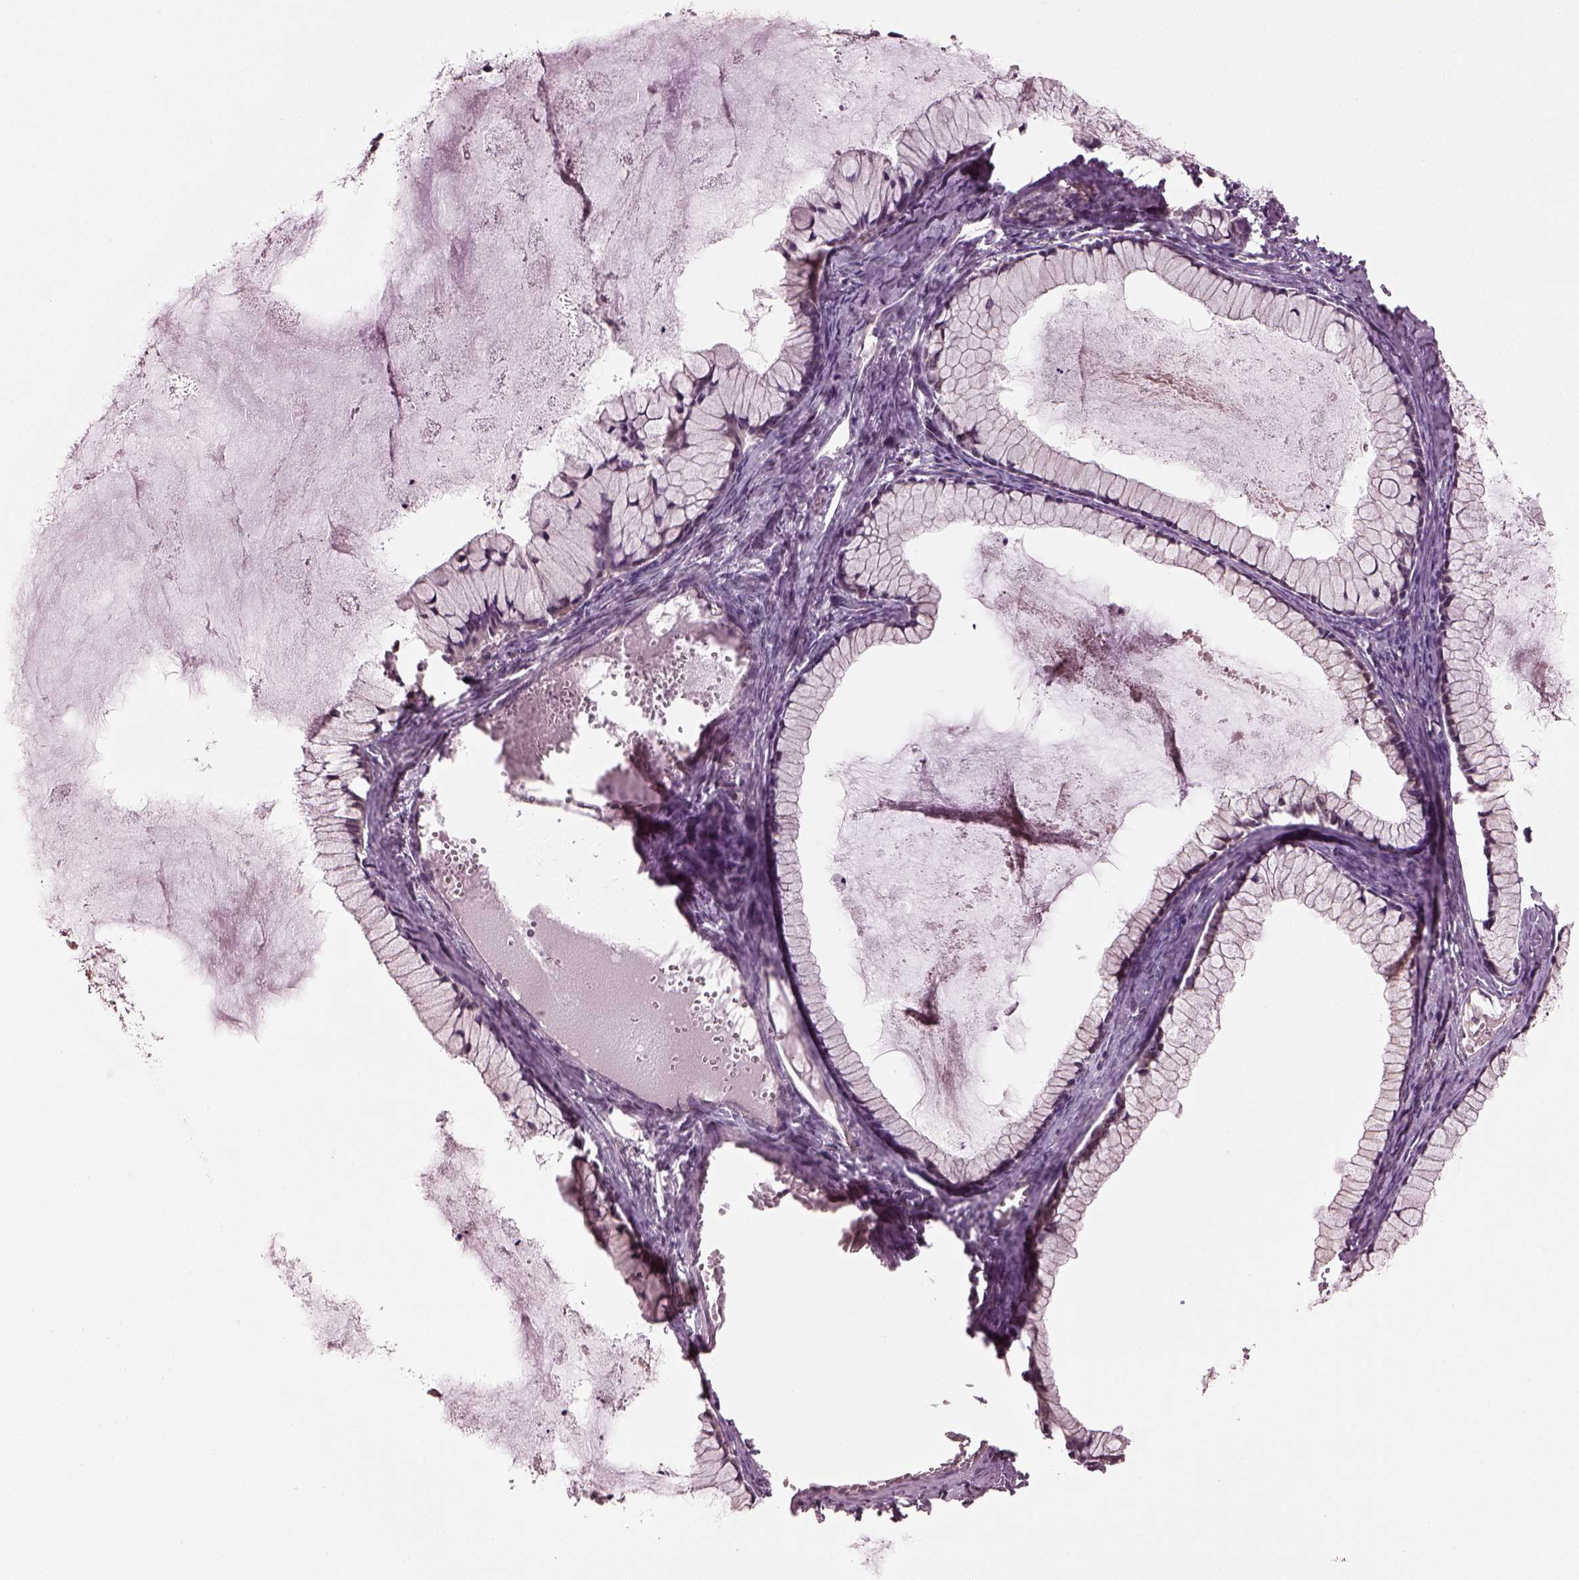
{"staining": {"intensity": "negative", "quantity": "none", "location": "none"}, "tissue": "ovarian cancer", "cell_type": "Tumor cells", "image_type": "cancer", "snomed": [{"axis": "morphology", "description": "Cystadenocarcinoma, mucinous, NOS"}, {"axis": "topography", "description": "Ovary"}], "caption": "Ovarian mucinous cystadenocarcinoma stained for a protein using immunohistochemistry (IHC) shows no staining tumor cells.", "gene": "GNRH1", "patient": {"sex": "female", "age": 41}}